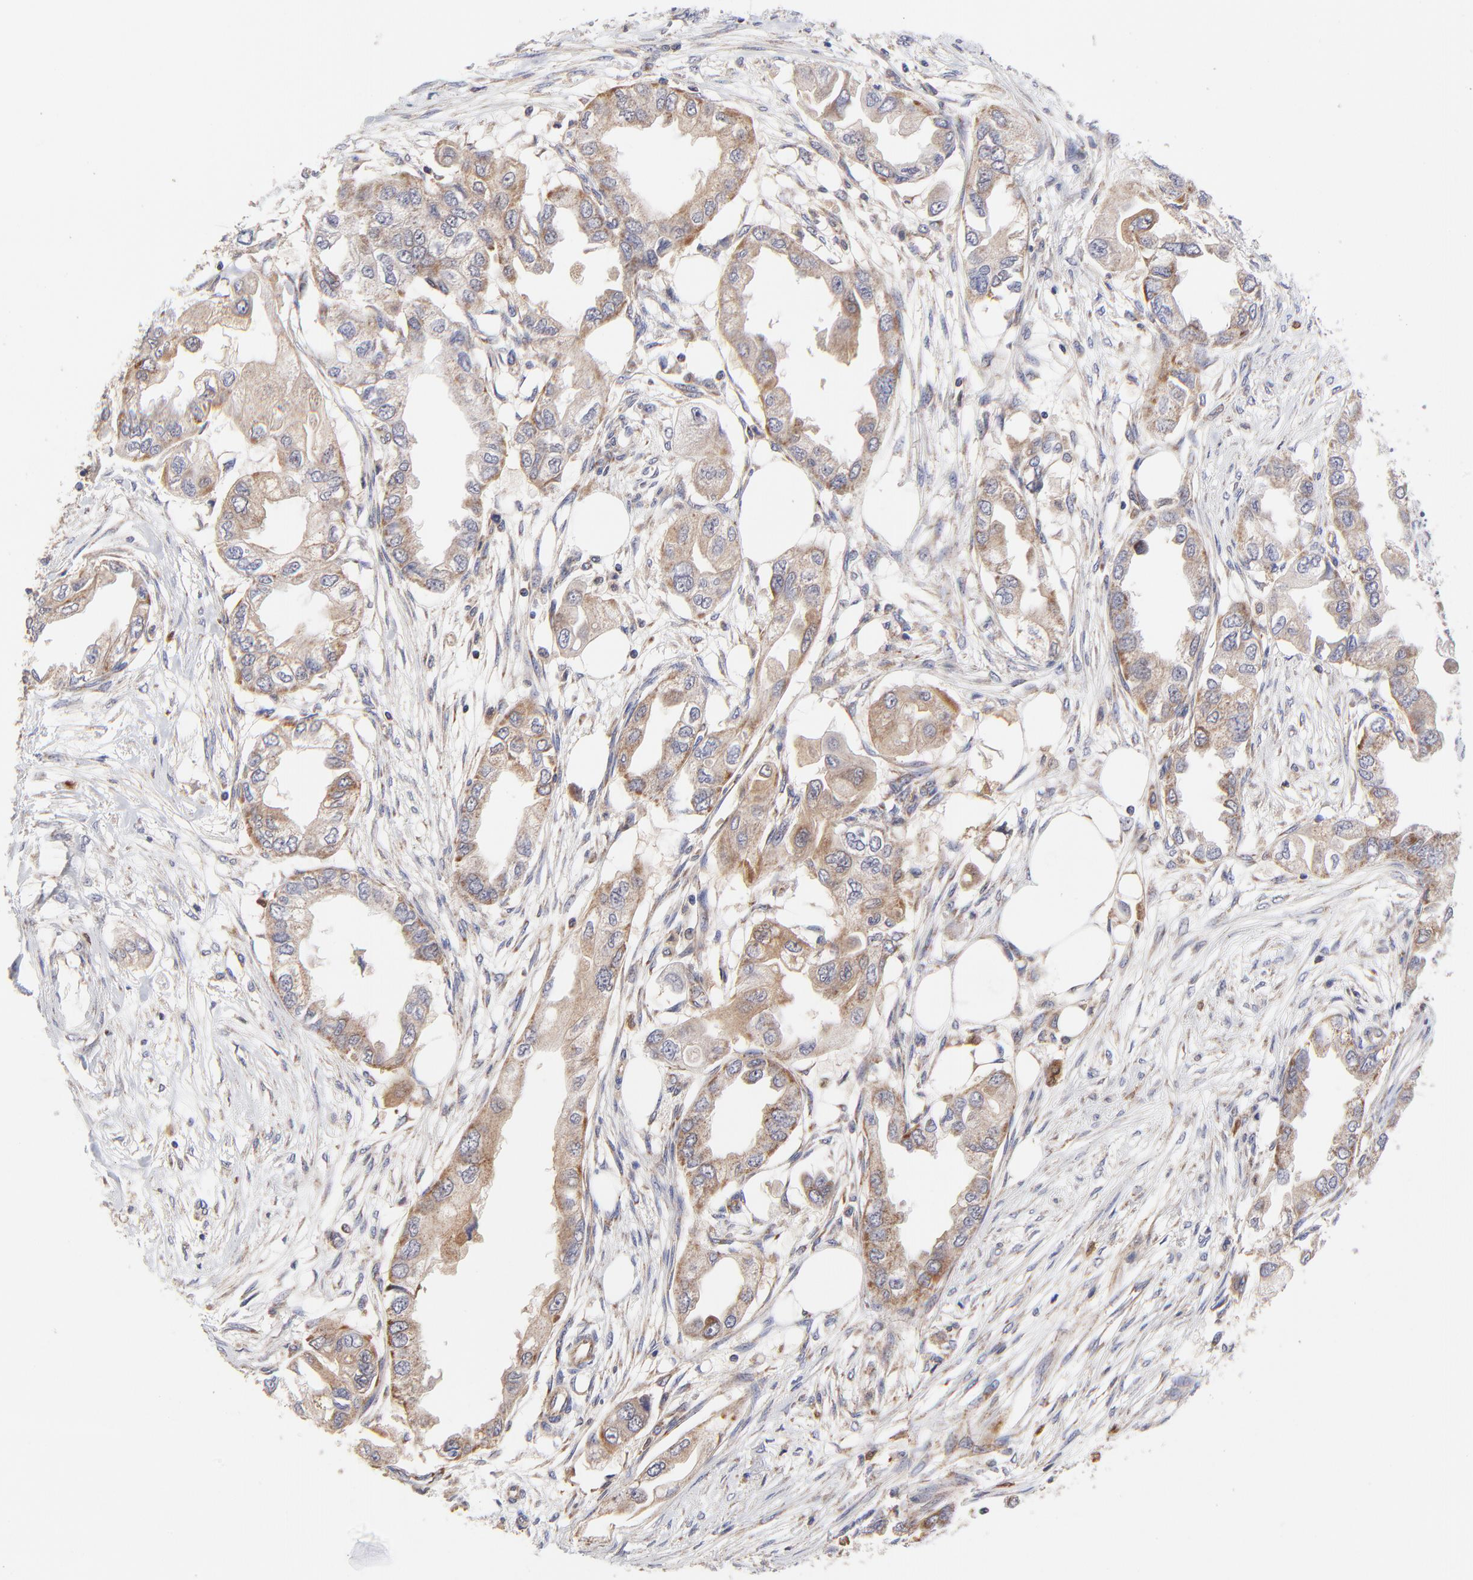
{"staining": {"intensity": "moderate", "quantity": ">75%", "location": "cytoplasmic/membranous"}, "tissue": "endometrial cancer", "cell_type": "Tumor cells", "image_type": "cancer", "snomed": [{"axis": "morphology", "description": "Adenocarcinoma, NOS"}, {"axis": "topography", "description": "Endometrium"}], "caption": "DAB immunohistochemical staining of human endometrial adenocarcinoma reveals moderate cytoplasmic/membranous protein expression in approximately >75% of tumor cells. The staining is performed using DAB brown chromogen to label protein expression. The nuclei are counter-stained blue using hematoxylin.", "gene": "FBXL12", "patient": {"sex": "female", "age": 67}}